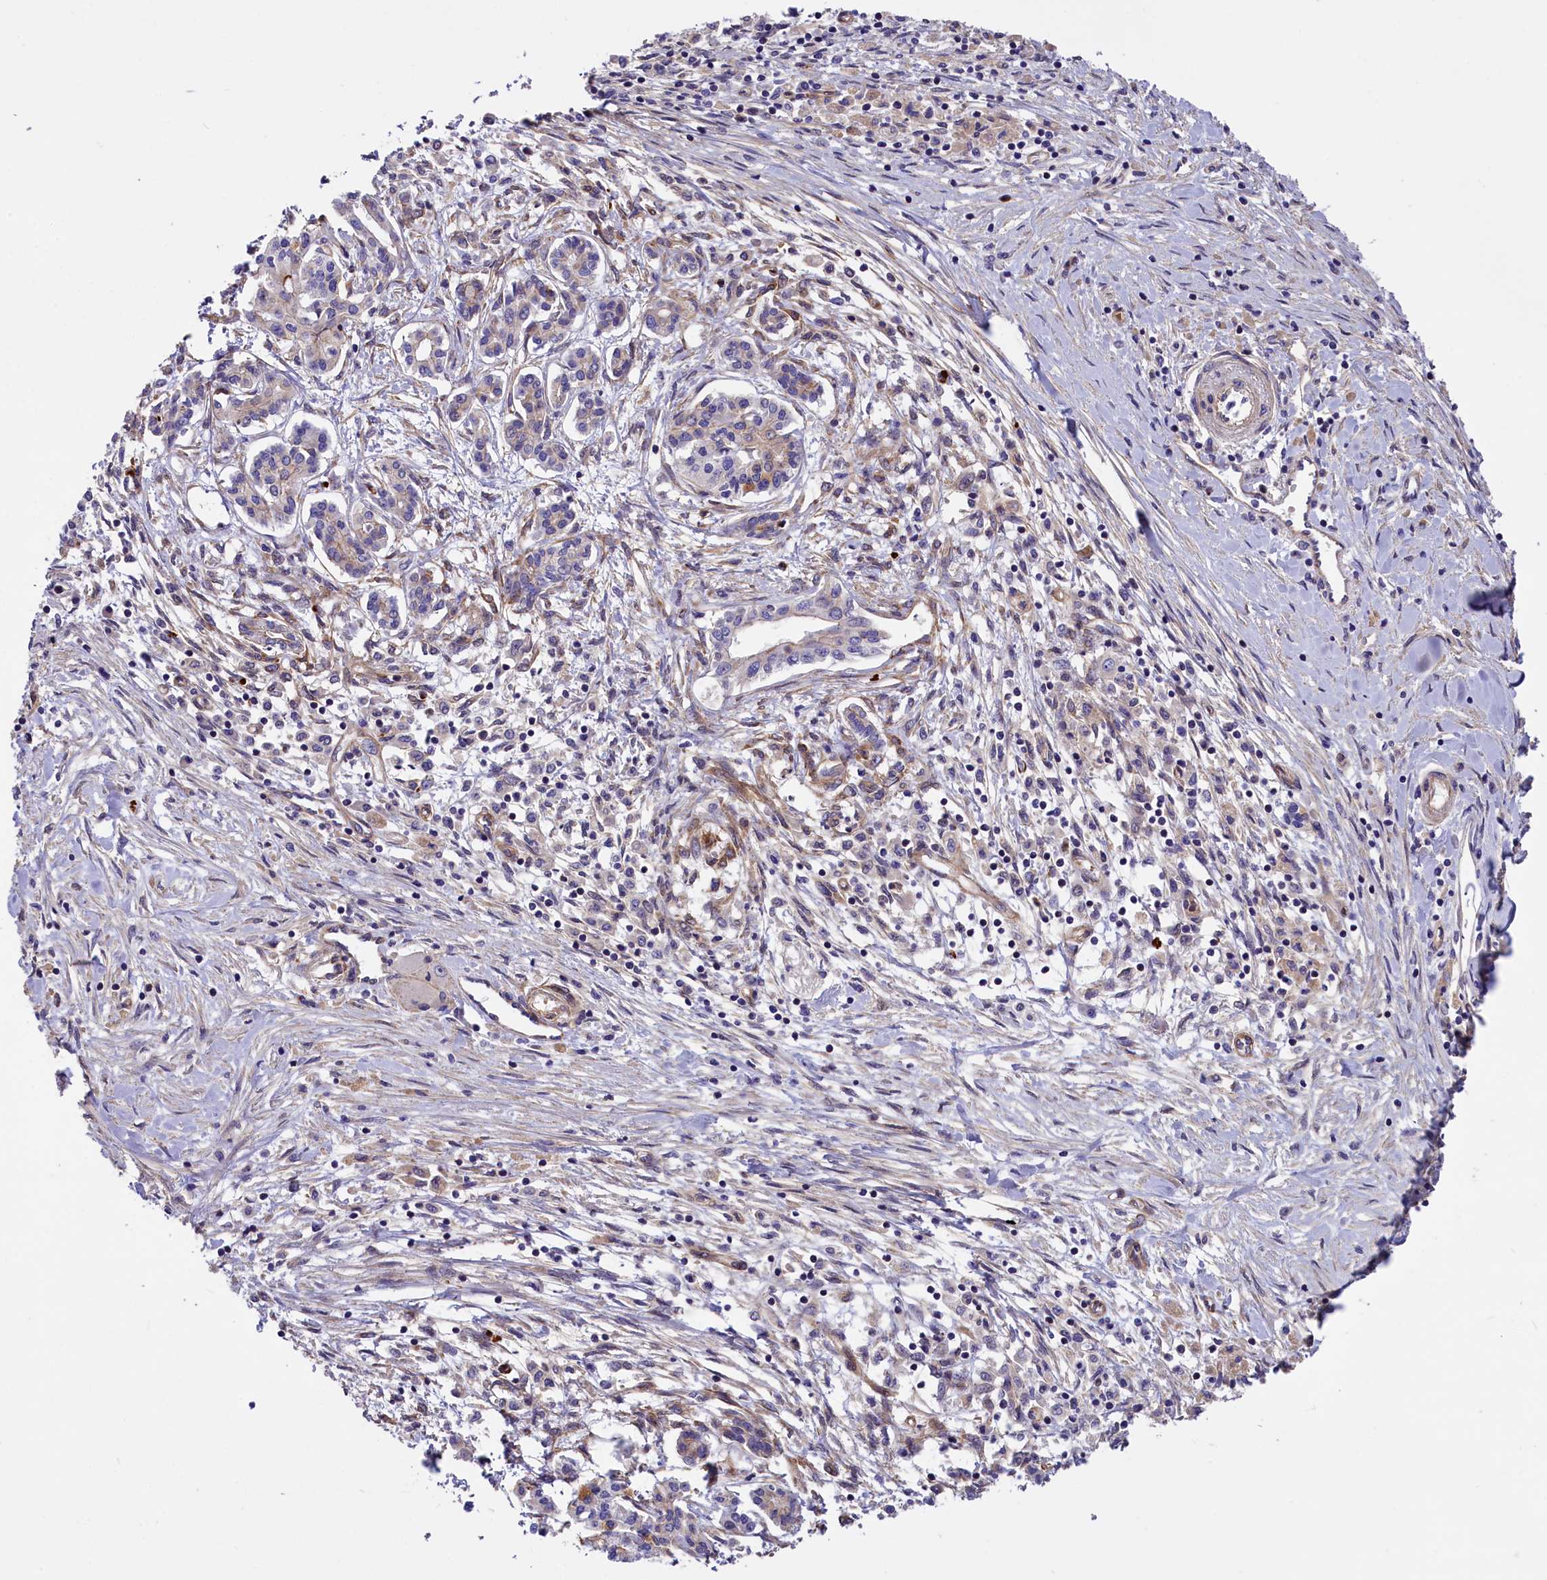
{"staining": {"intensity": "negative", "quantity": "none", "location": "none"}, "tissue": "pancreatic cancer", "cell_type": "Tumor cells", "image_type": "cancer", "snomed": [{"axis": "morphology", "description": "Adenocarcinoma, NOS"}, {"axis": "topography", "description": "Pancreas"}], "caption": "Immunohistochemistry histopathology image of human pancreatic adenocarcinoma stained for a protein (brown), which displays no expression in tumor cells.", "gene": "MED20", "patient": {"sex": "female", "age": 50}}